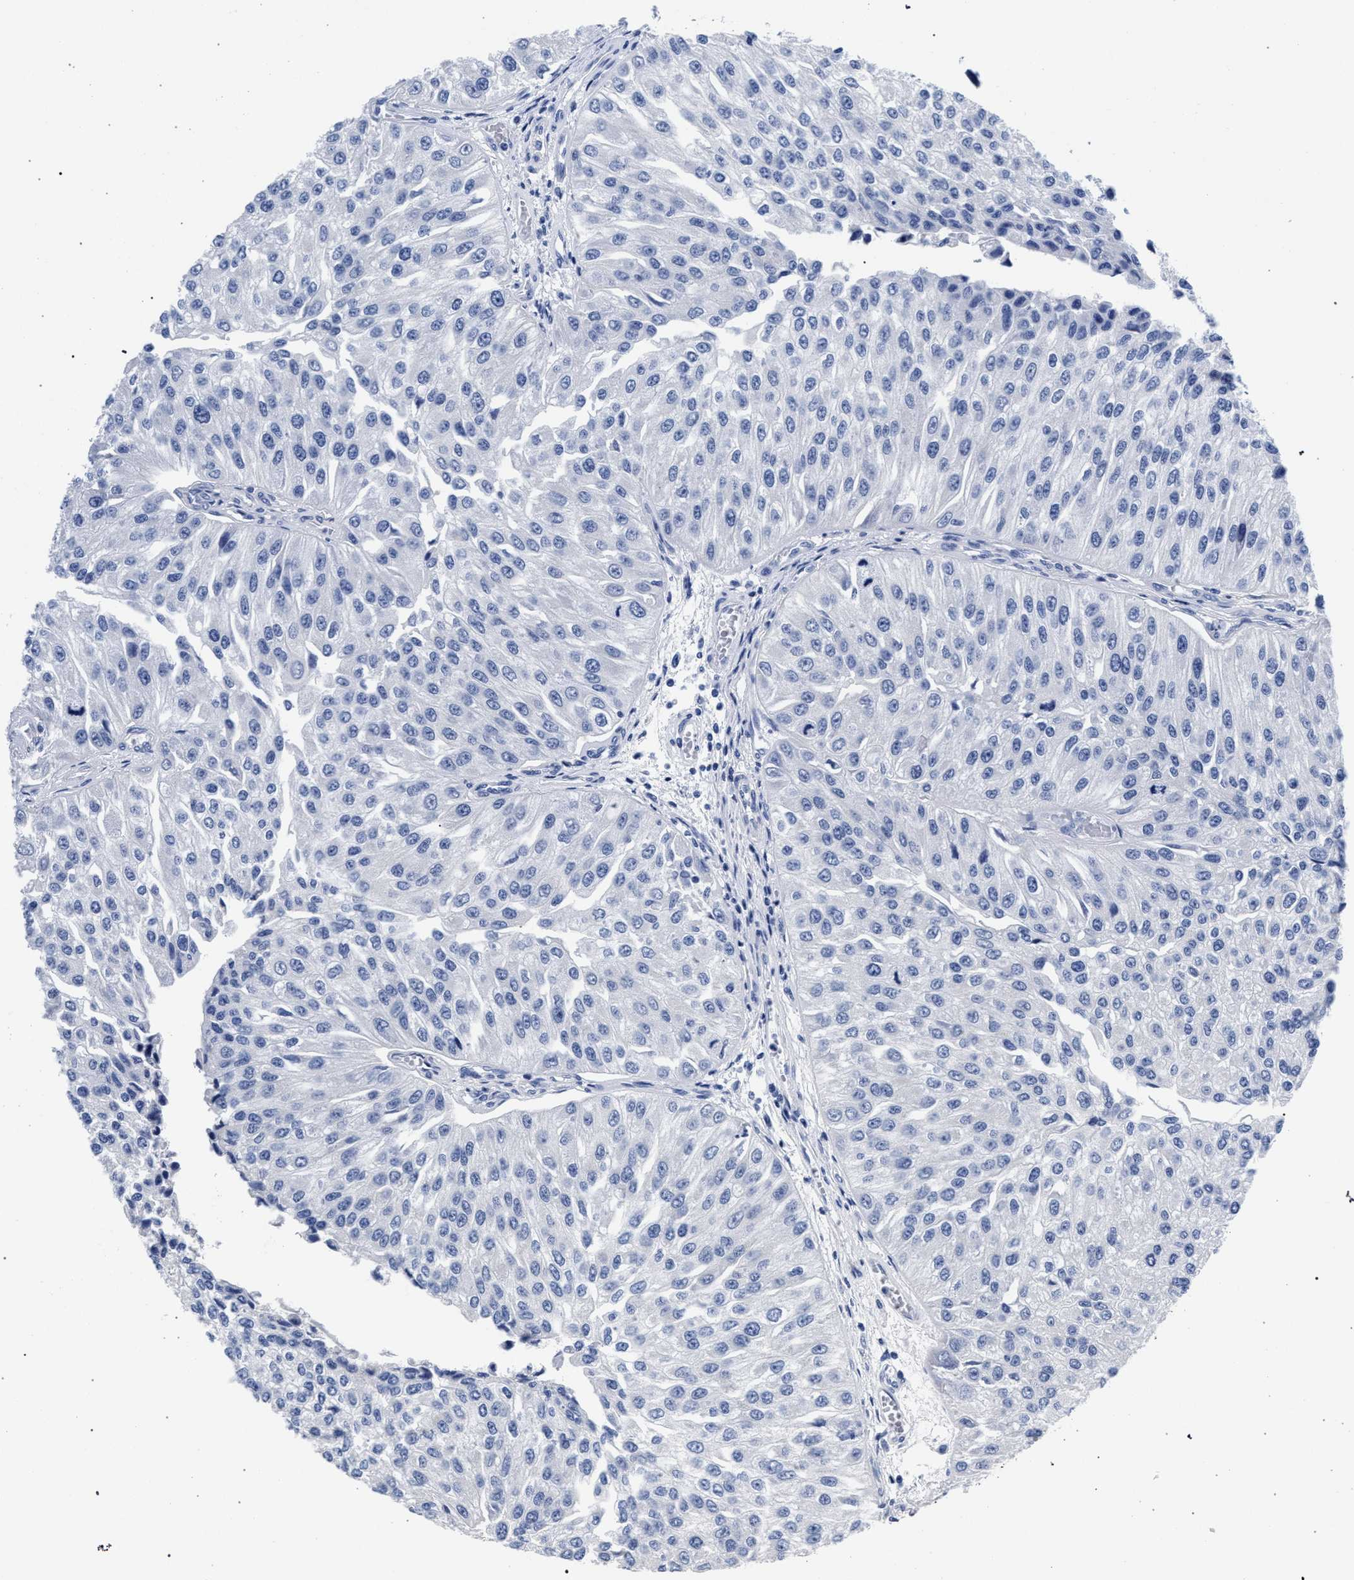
{"staining": {"intensity": "negative", "quantity": "none", "location": "none"}, "tissue": "urothelial cancer", "cell_type": "Tumor cells", "image_type": "cancer", "snomed": [{"axis": "morphology", "description": "Urothelial carcinoma, High grade"}, {"axis": "topography", "description": "Kidney"}, {"axis": "topography", "description": "Urinary bladder"}], "caption": "The micrograph reveals no significant expression in tumor cells of urothelial carcinoma (high-grade).", "gene": "AKAP4", "patient": {"sex": "male", "age": 77}}